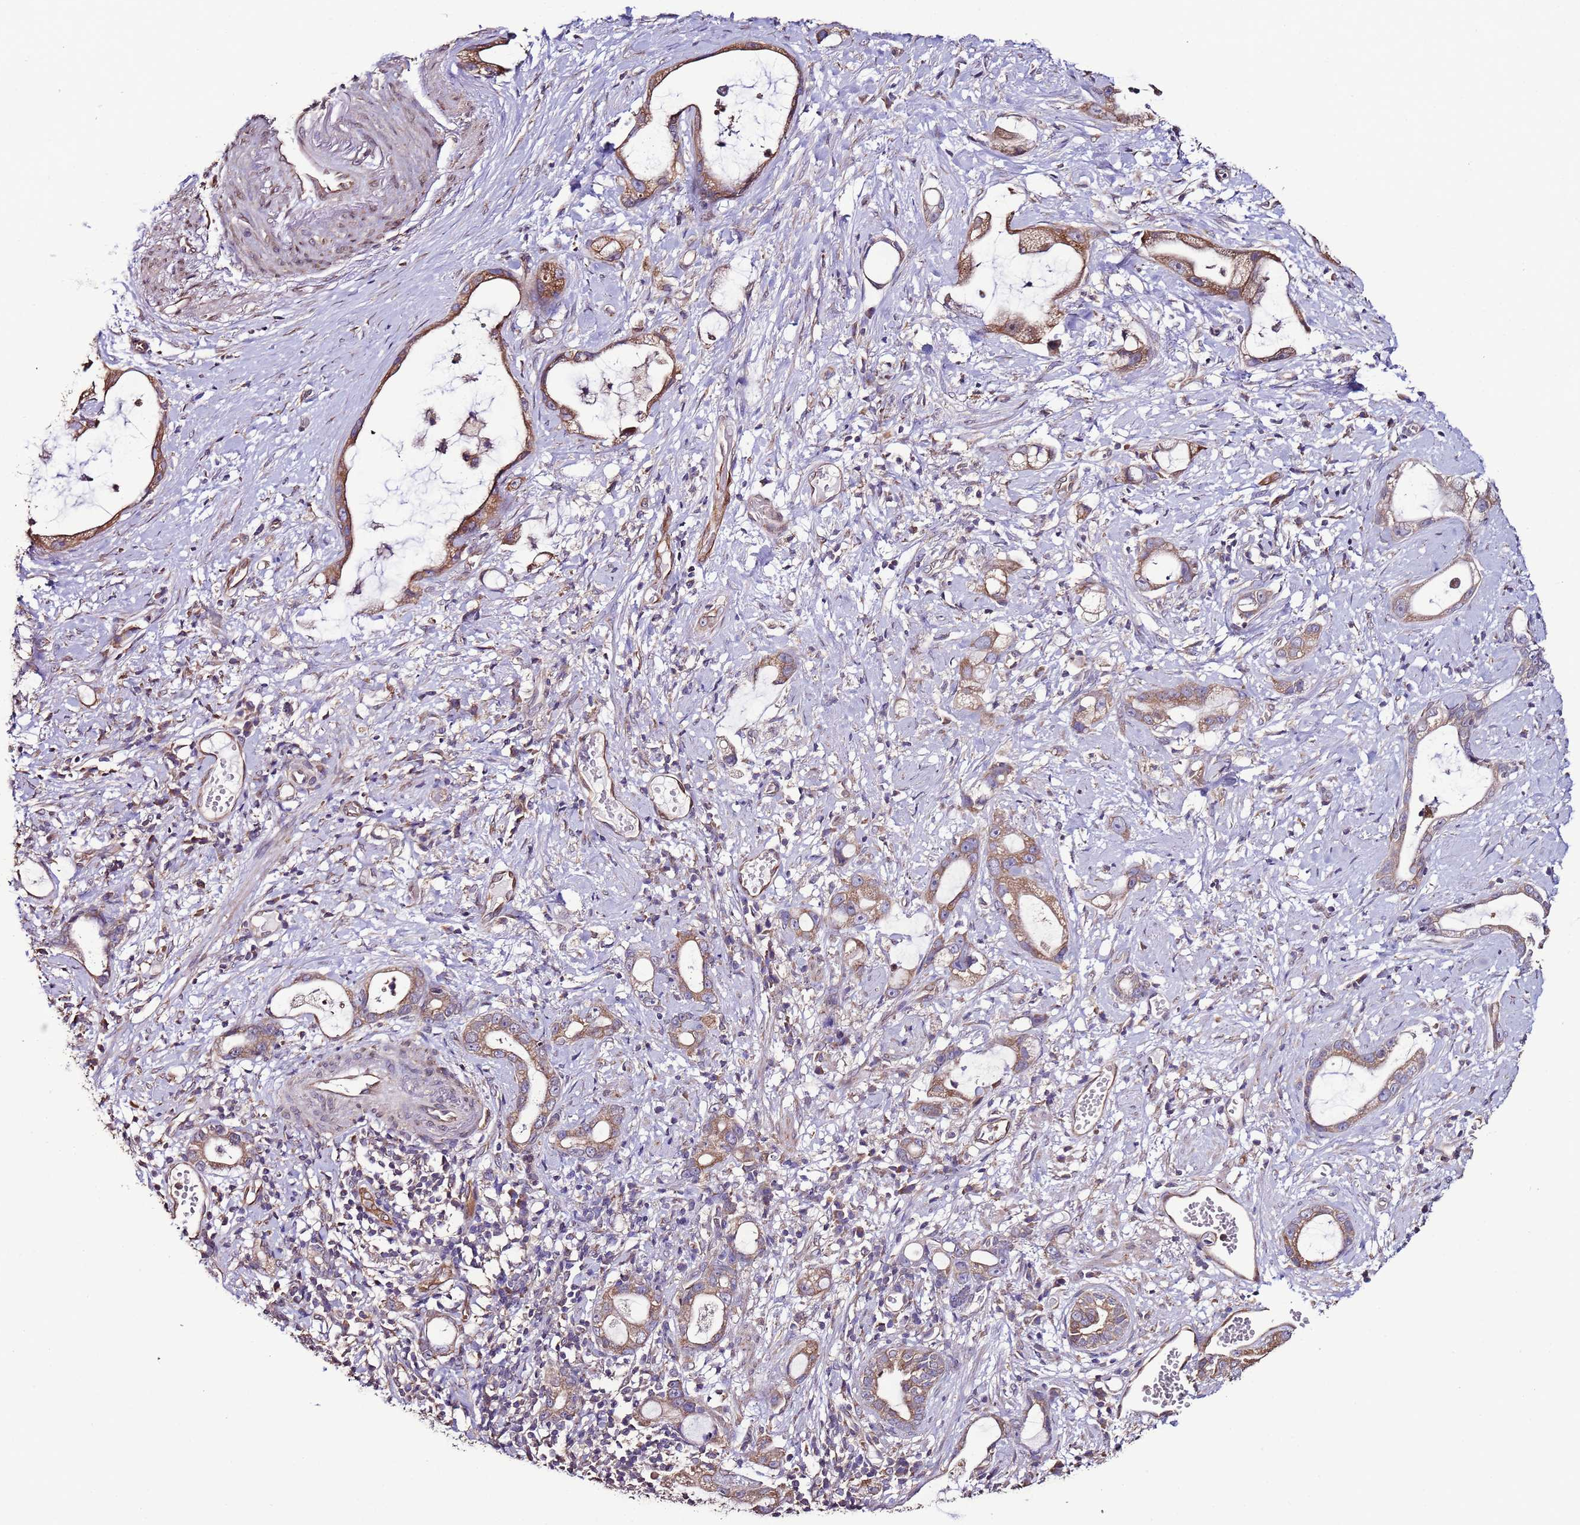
{"staining": {"intensity": "moderate", "quantity": ">75%", "location": "cytoplasmic/membranous"}, "tissue": "stomach cancer", "cell_type": "Tumor cells", "image_type": "cancer", "snomed": [{"axis": "morphology", "description": "Adenocarcinoma, NOS"}, {"axis": "topography", "description": "Stomach"}], "caption": "This image displays immunohistochemistry staining of human stomach cancer, with medium moderate cytoplasmic/membranous staining in about >75% of tumor cells.", "gene": "SLC41A3", "patient": {"sex": "male", "age": 55}}